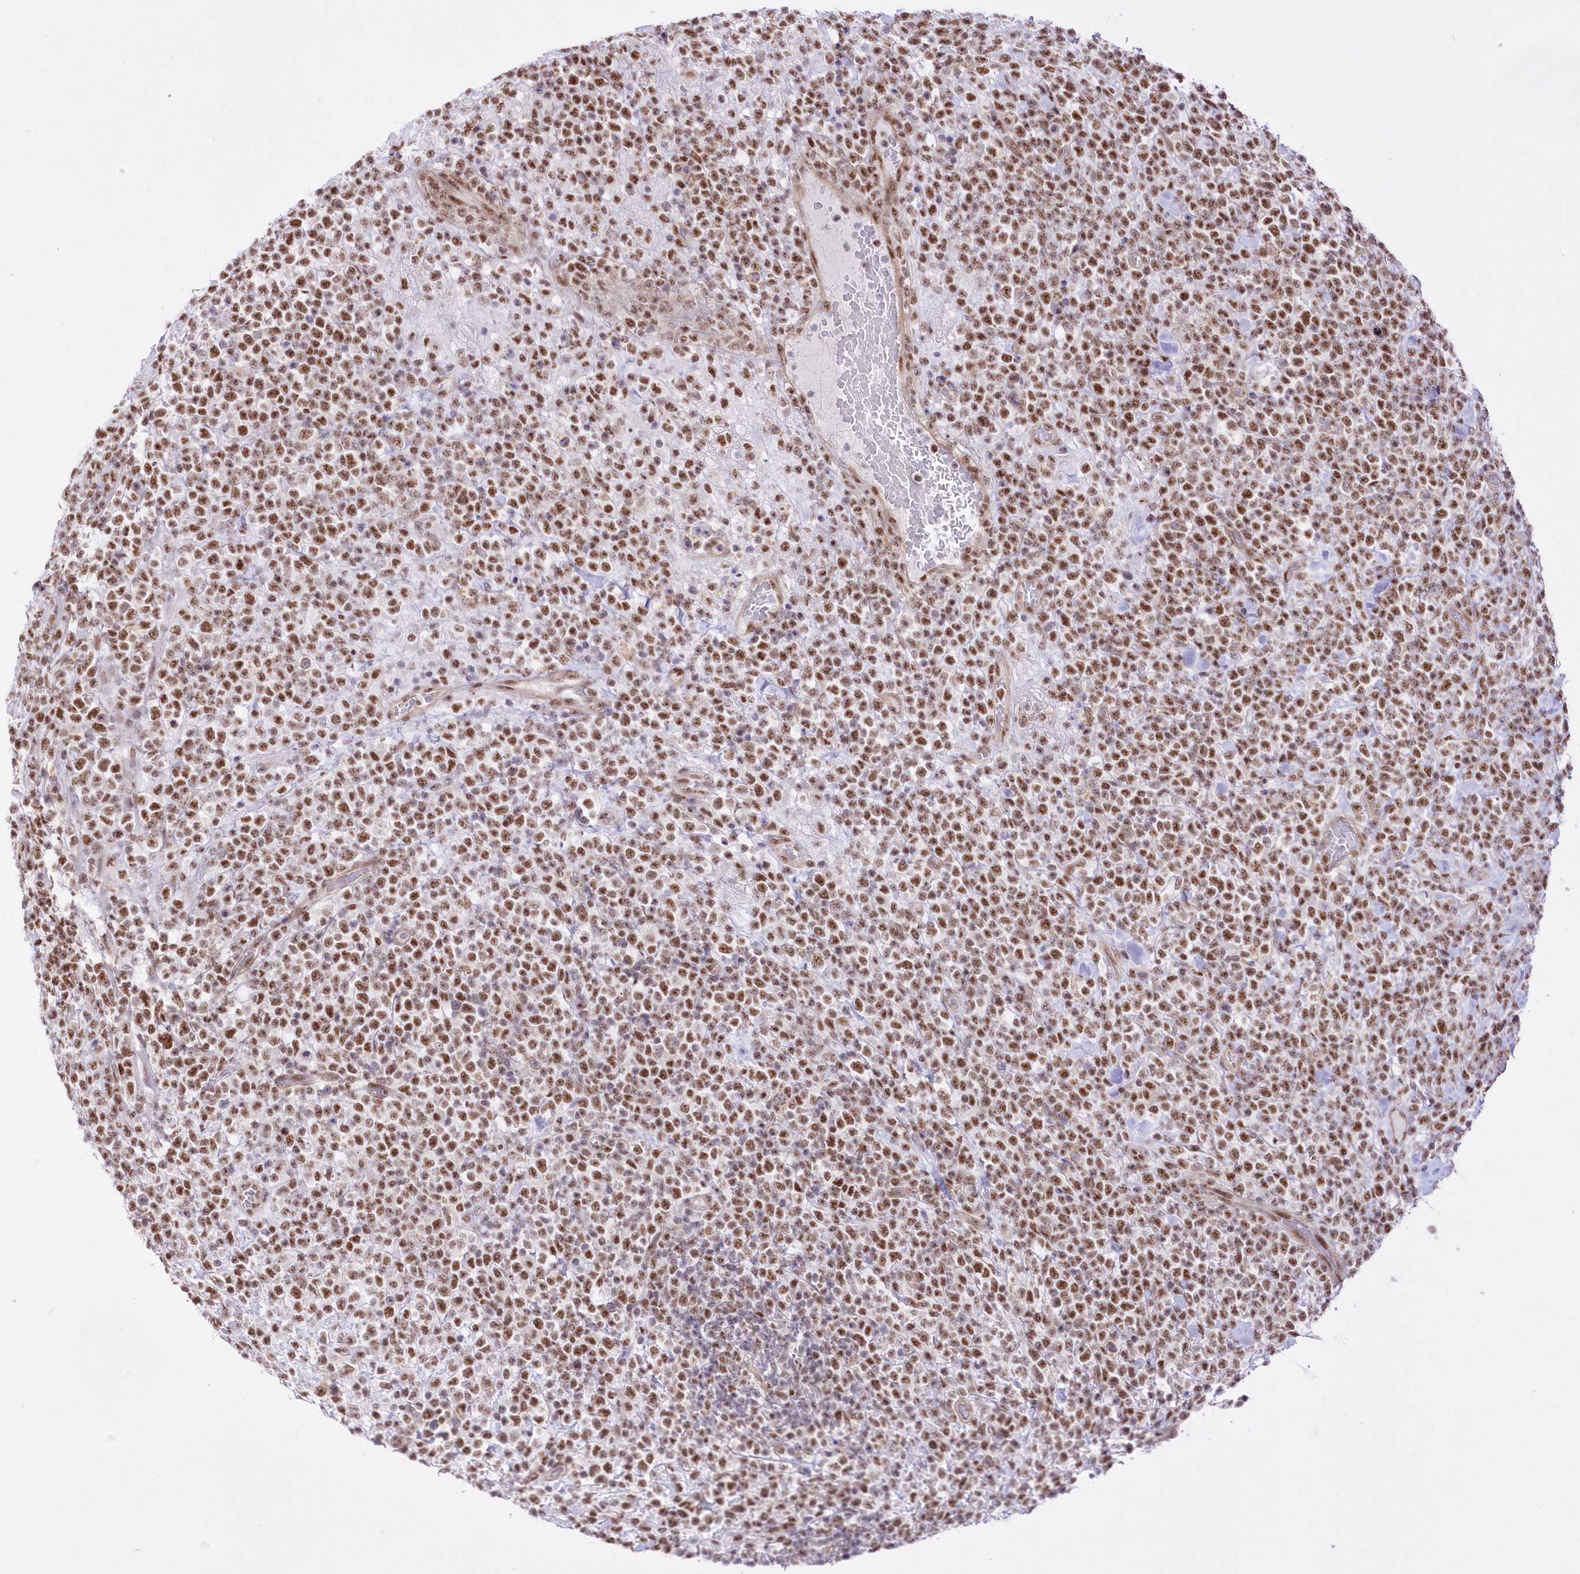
{"staining": {"intensity": "strong", "quantity": ">75%", "location": "nuclear"}, "tissue": "lymphoma", "cell_type": "Tumor cells", "image_type": "cancer", "snomed": [{"axis": "morphology", "description": "Malignant lymphoma, non-Hodgkin's type, High grade"}, {"axis": "topography", "description": "Colon"}], "caption": "DAB immunohistochemical staining of human lymphoma exhibits strong nuclear protein positivity in approximately >75% of tumor cells.", "gene": "NSUN2", "patient": {"sex": "female", "age": 53}}